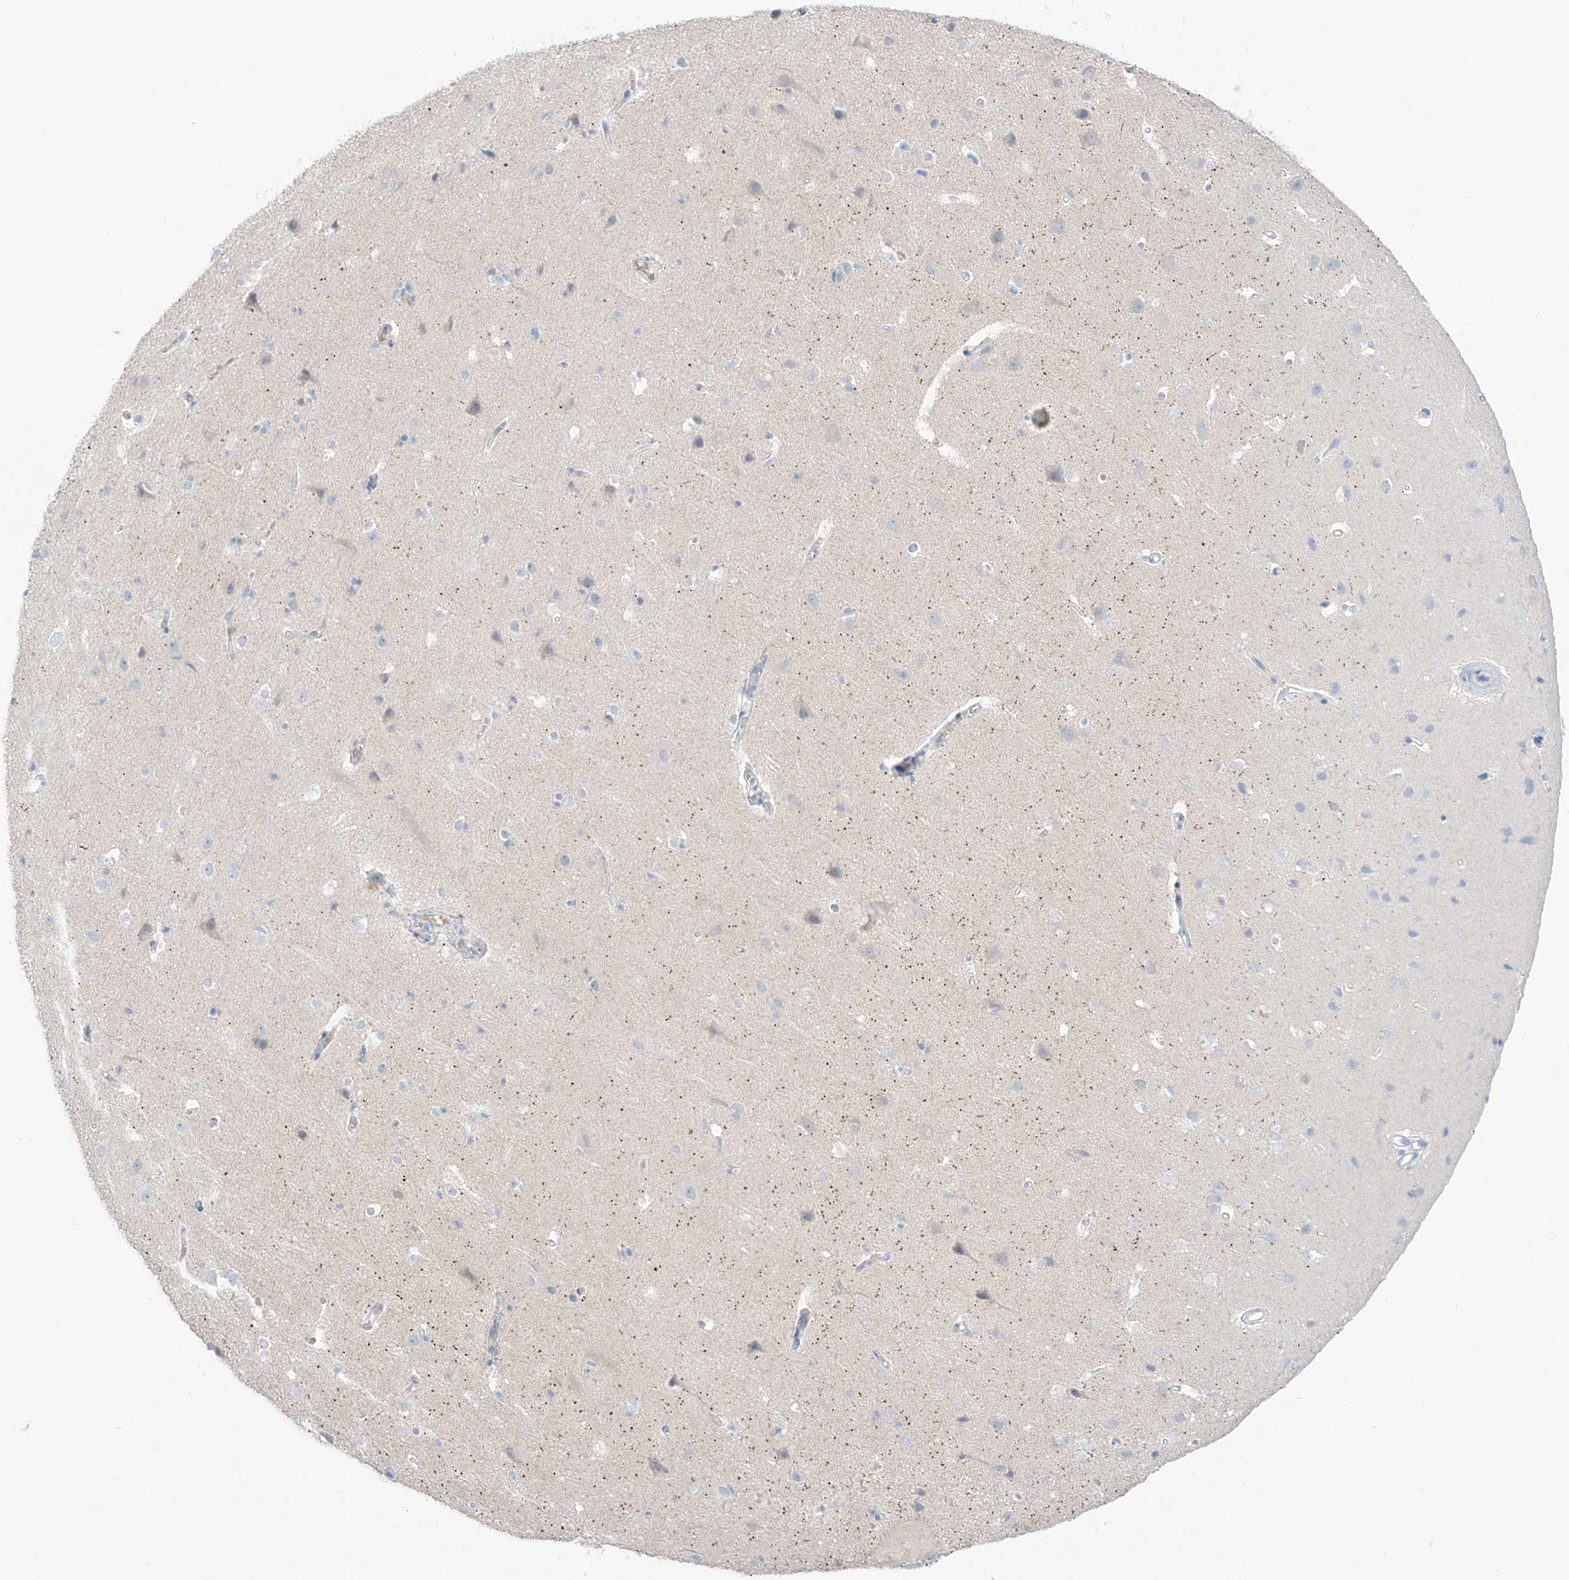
{"staining": {"intensity": "negative", "quantity": "none", "location": "none"}, "tissue": "cerebral cortex", "cell_type": "Endothelial cells", "image_type": "normal", "snomed": [{"axis": "morphology", "description": "Normal tissue, NOS"}, {"axis": "topography", "description": "Cerebral cortex"}], "caption": "This is an immunohistochemistry histopathology image of benign human cerebral cortex. There is no positivity in endothelial cells.", "gene": "ASPRV1", "patient": {"sex": "male", "age": 34}}